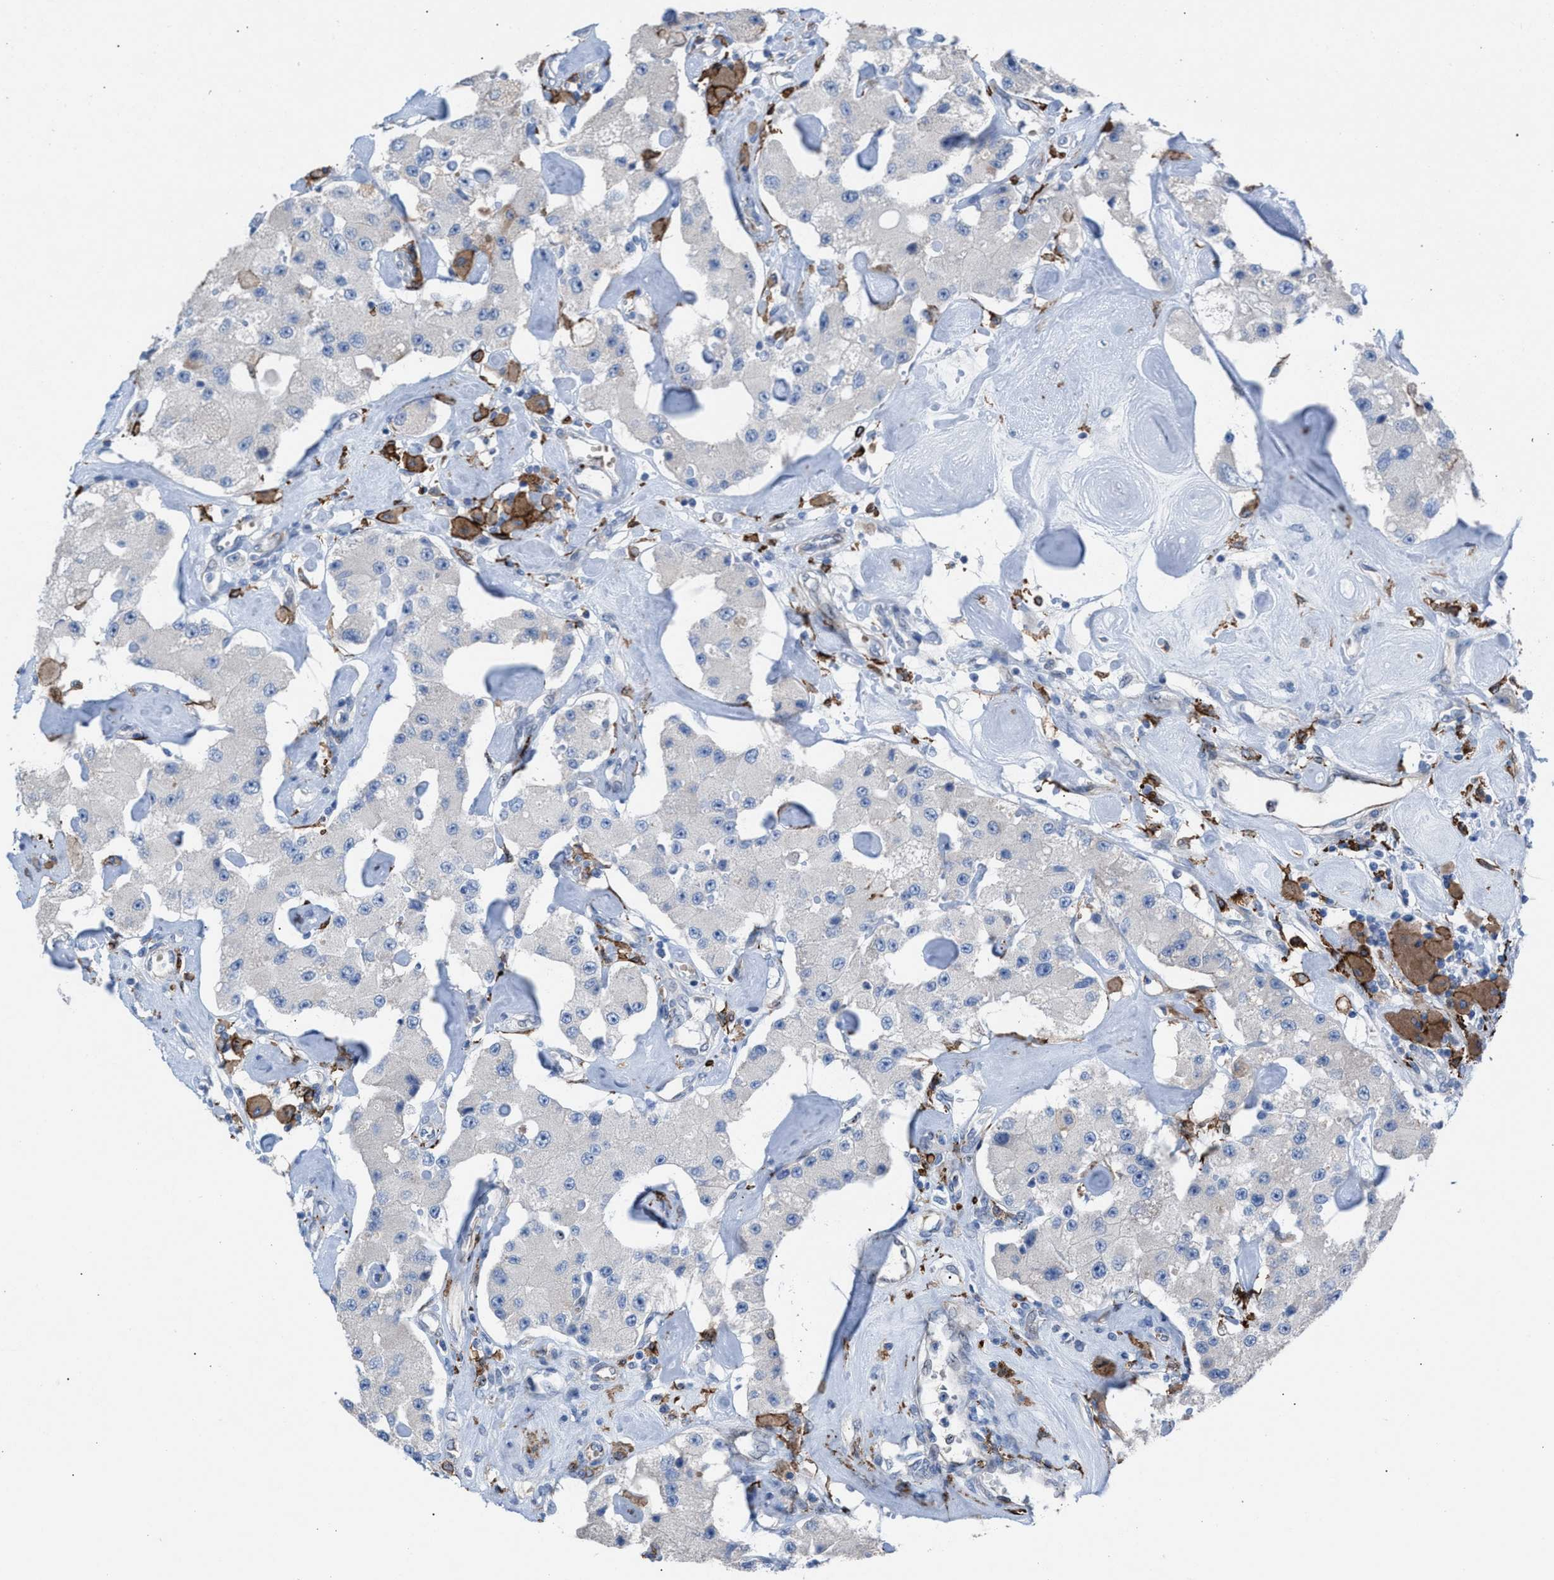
{"staining": {"intensity": "moderate", "quantity": "<25%", "location": "cytoplasmic/membranous"}, "tissue": "carcinoid", "cell_type": "Tumor cells", "image_type": "cancer", "snomed": [{"axis": "morphology", "description": "Carcinoid, malignant, NOS"}, {"axis": "topography", "description": "Pancreas"}], "caption": "The immunohistochemical stain shows moderate cytoplasmic/membranous positivity in tumor cells of carcinoid tissue.", "gene": "SLC47A1", "patient": {"sex": "male", "age": 41}}